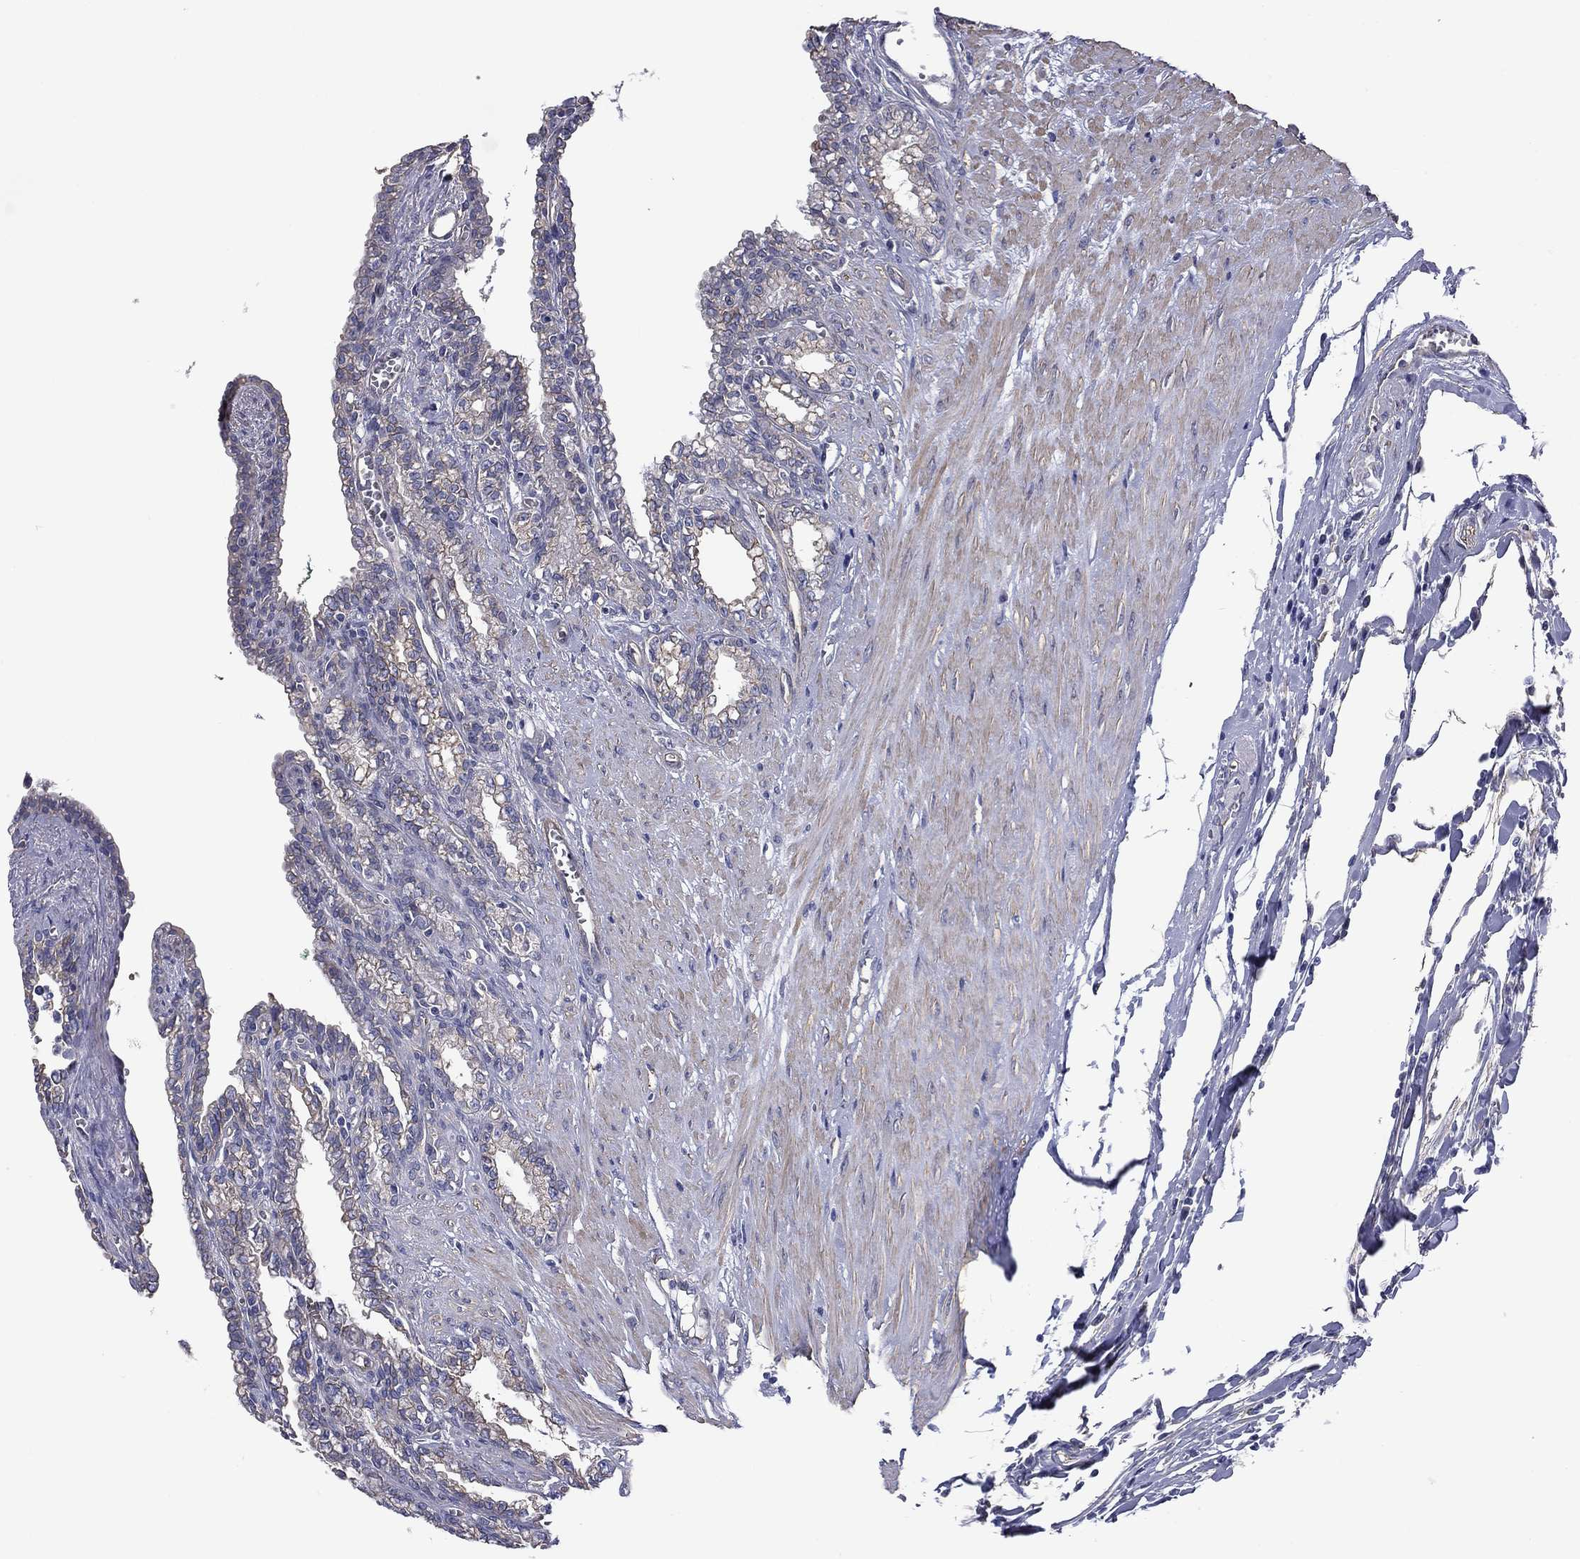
{"staining": {"intensity": "moderate", "quantity": "<25%", "location": "cytoplasmic/membranous"}, "tissue": "seminal vesicle", "cell_type": "Glandular cells", "image_type": "normal", "snomed": [{"axis": "morphology", "description": "Normal tissue, NOS"}, {"axis": "morphology", "description": "Urothelial carcinoma, NOS"}, {"axis": "topography", "description": "Urinary bladder"}, {"axis": "topography", "description": "Seminal veicle"}], "caption": "Immunohistochemistry (IHC) of unremarkable seminal vesicle demonstrates low levels of moderate cytoplasmic/membranous staining in approximately <25% of glandular cells.", "gene": "TCHH", "patient": {"sex": "male", "age": 76}}